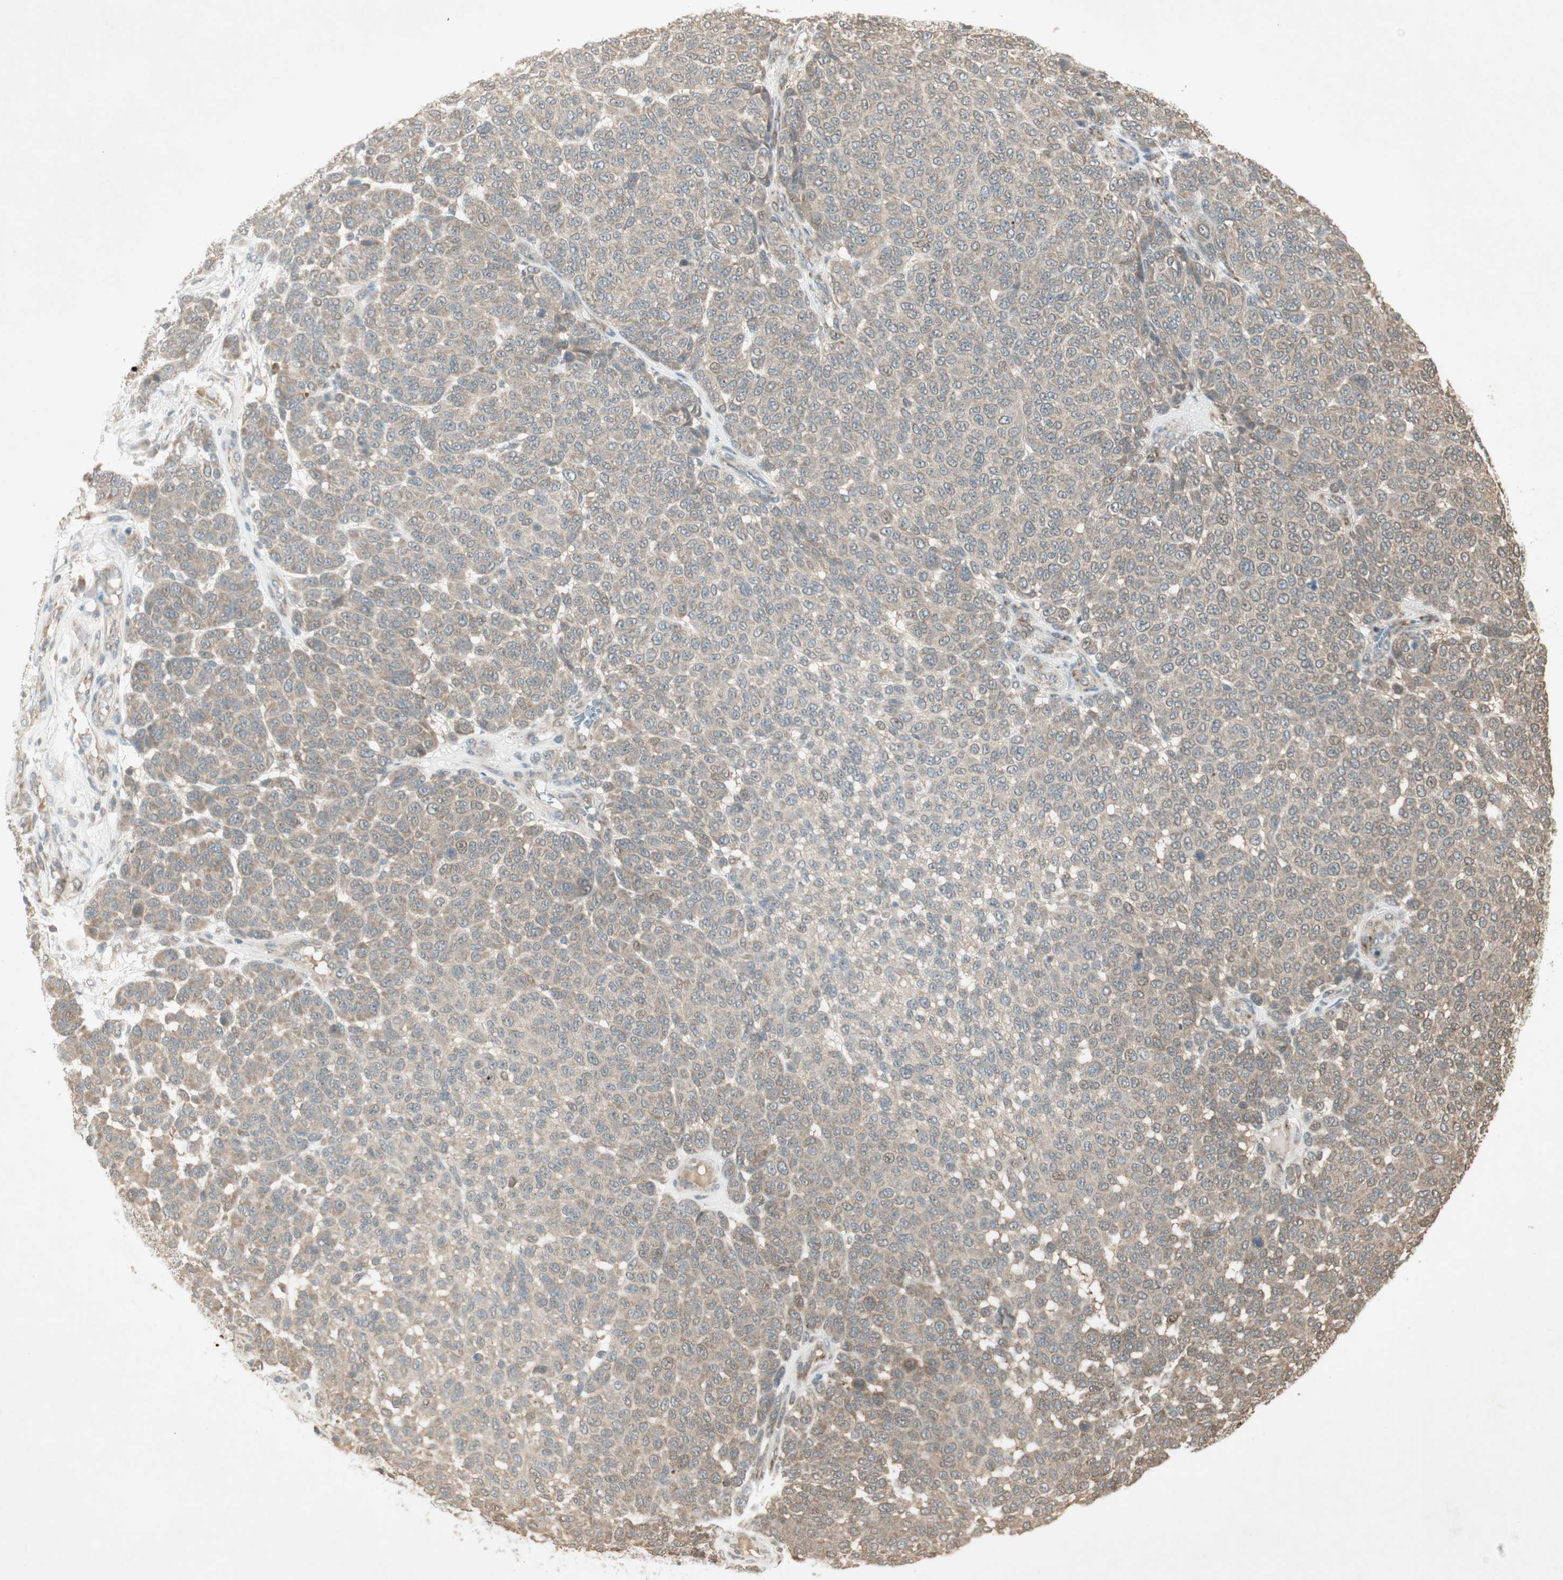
{"staining": {"intensity": "weak", "quantity": ">75%", "location": "cytoplasmic/membranous"}, "tissue": "melanoma", "cell_type": "Tumor cells", "image_type": "cancer", "snomed": [{"axis": "morphology", "description": "Malignant melanoma, NOS"}, {"axis": "topography", "description": "Skin"}], "caption": "Immunohistochemistry (IHC) (DAB) staining of human melanoma exhibits weak cytoplasmic/membranous protein expression in about >75% of tumor cells.", "gene": "USP2", "patient": {"sex": "male", "age": 59}}